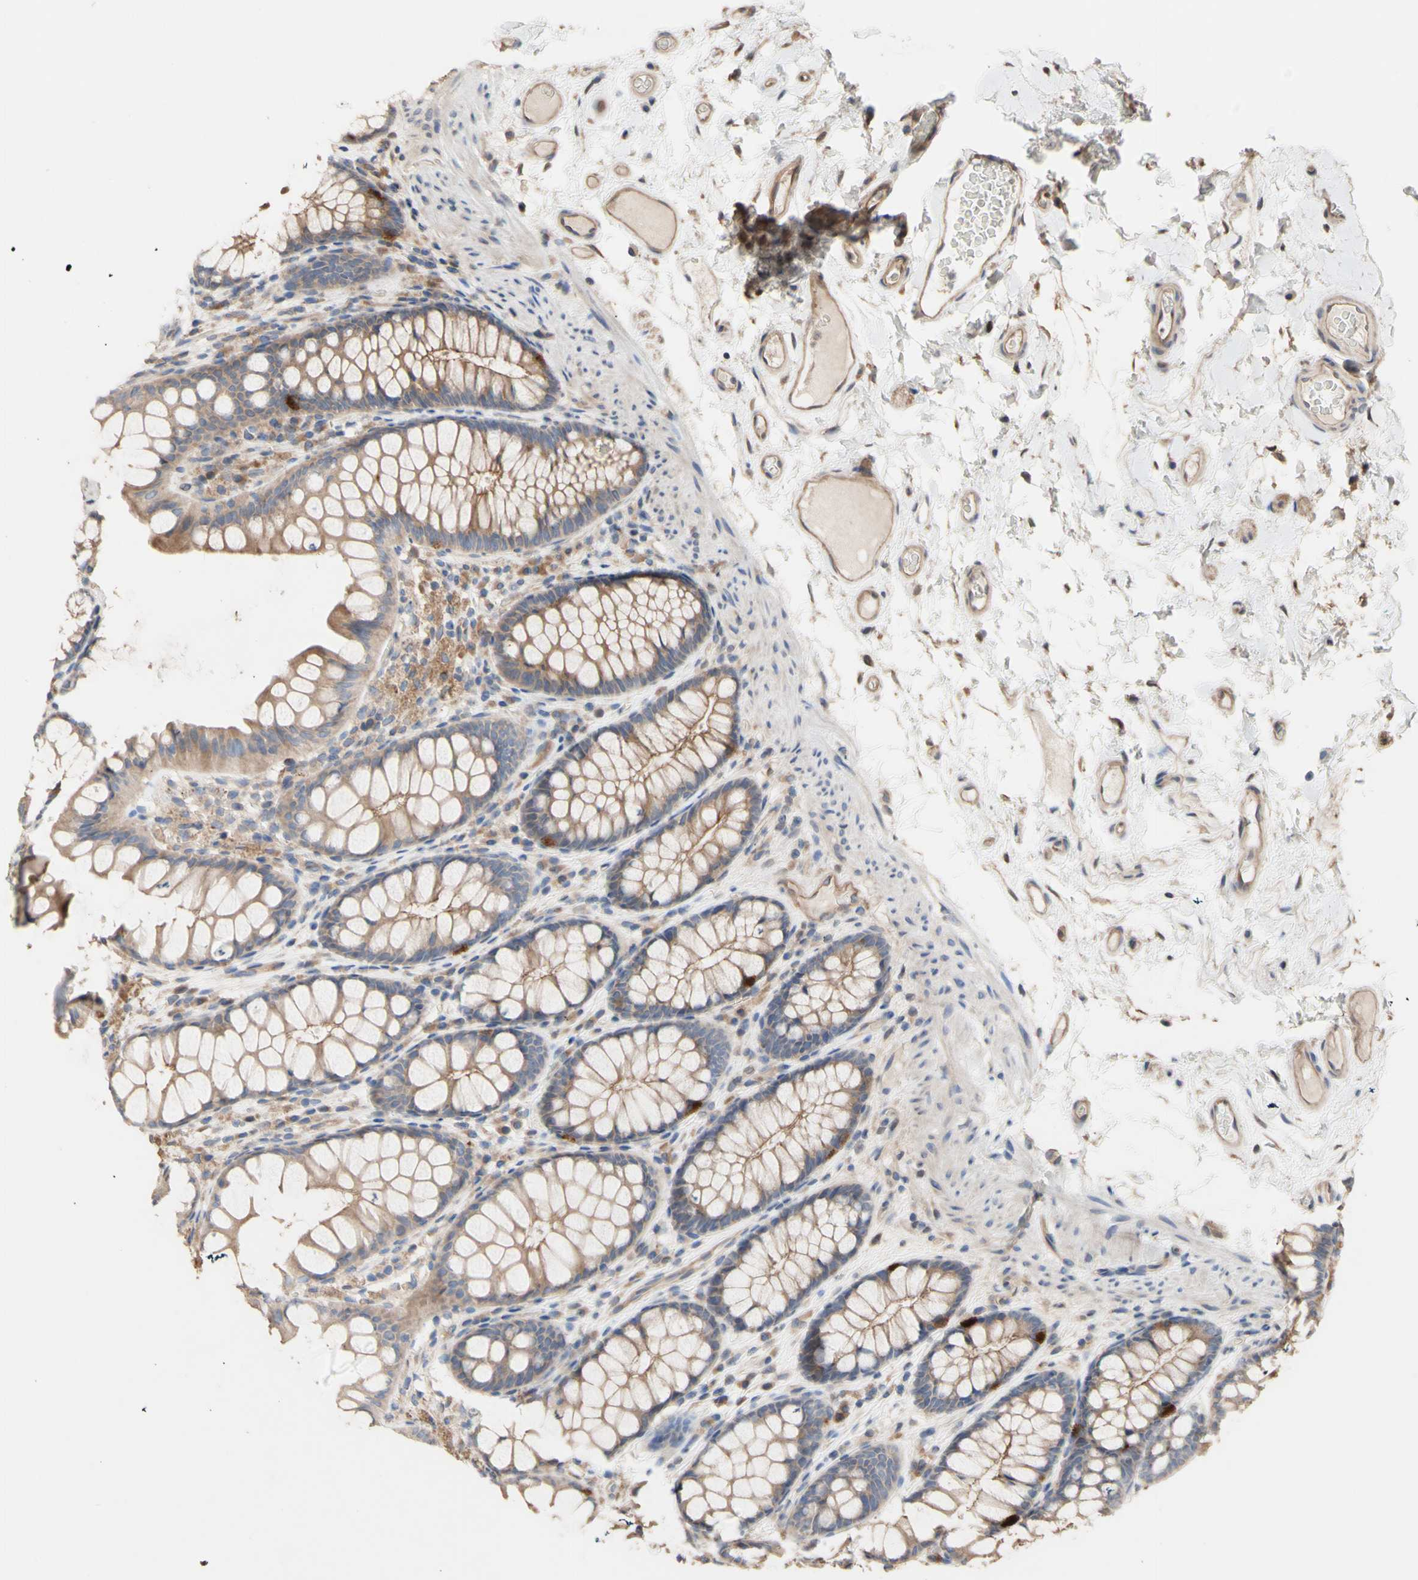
{"staining": {"intensity": "moderate", "quantity": ">75%", "location": "cytoplasmic/membranous"}, "tissue": "colon", "cell_type": "Endothelial cells", "image_type": "normal", "snomed": [{"axis": "morphology", "description": "Normal tissue, NOS"}, {"axis": "topography", "description": "Colon"}], "caption": "IHC (DAB (3,3'-diaminobenzidine)) staining of normal human colon exhibits moderate cytoplasmic/membranous protein expression in about >75% of endothelial cells.", "gene": "NECTIN3", "patient": {"sex": "female", "age": 55}}